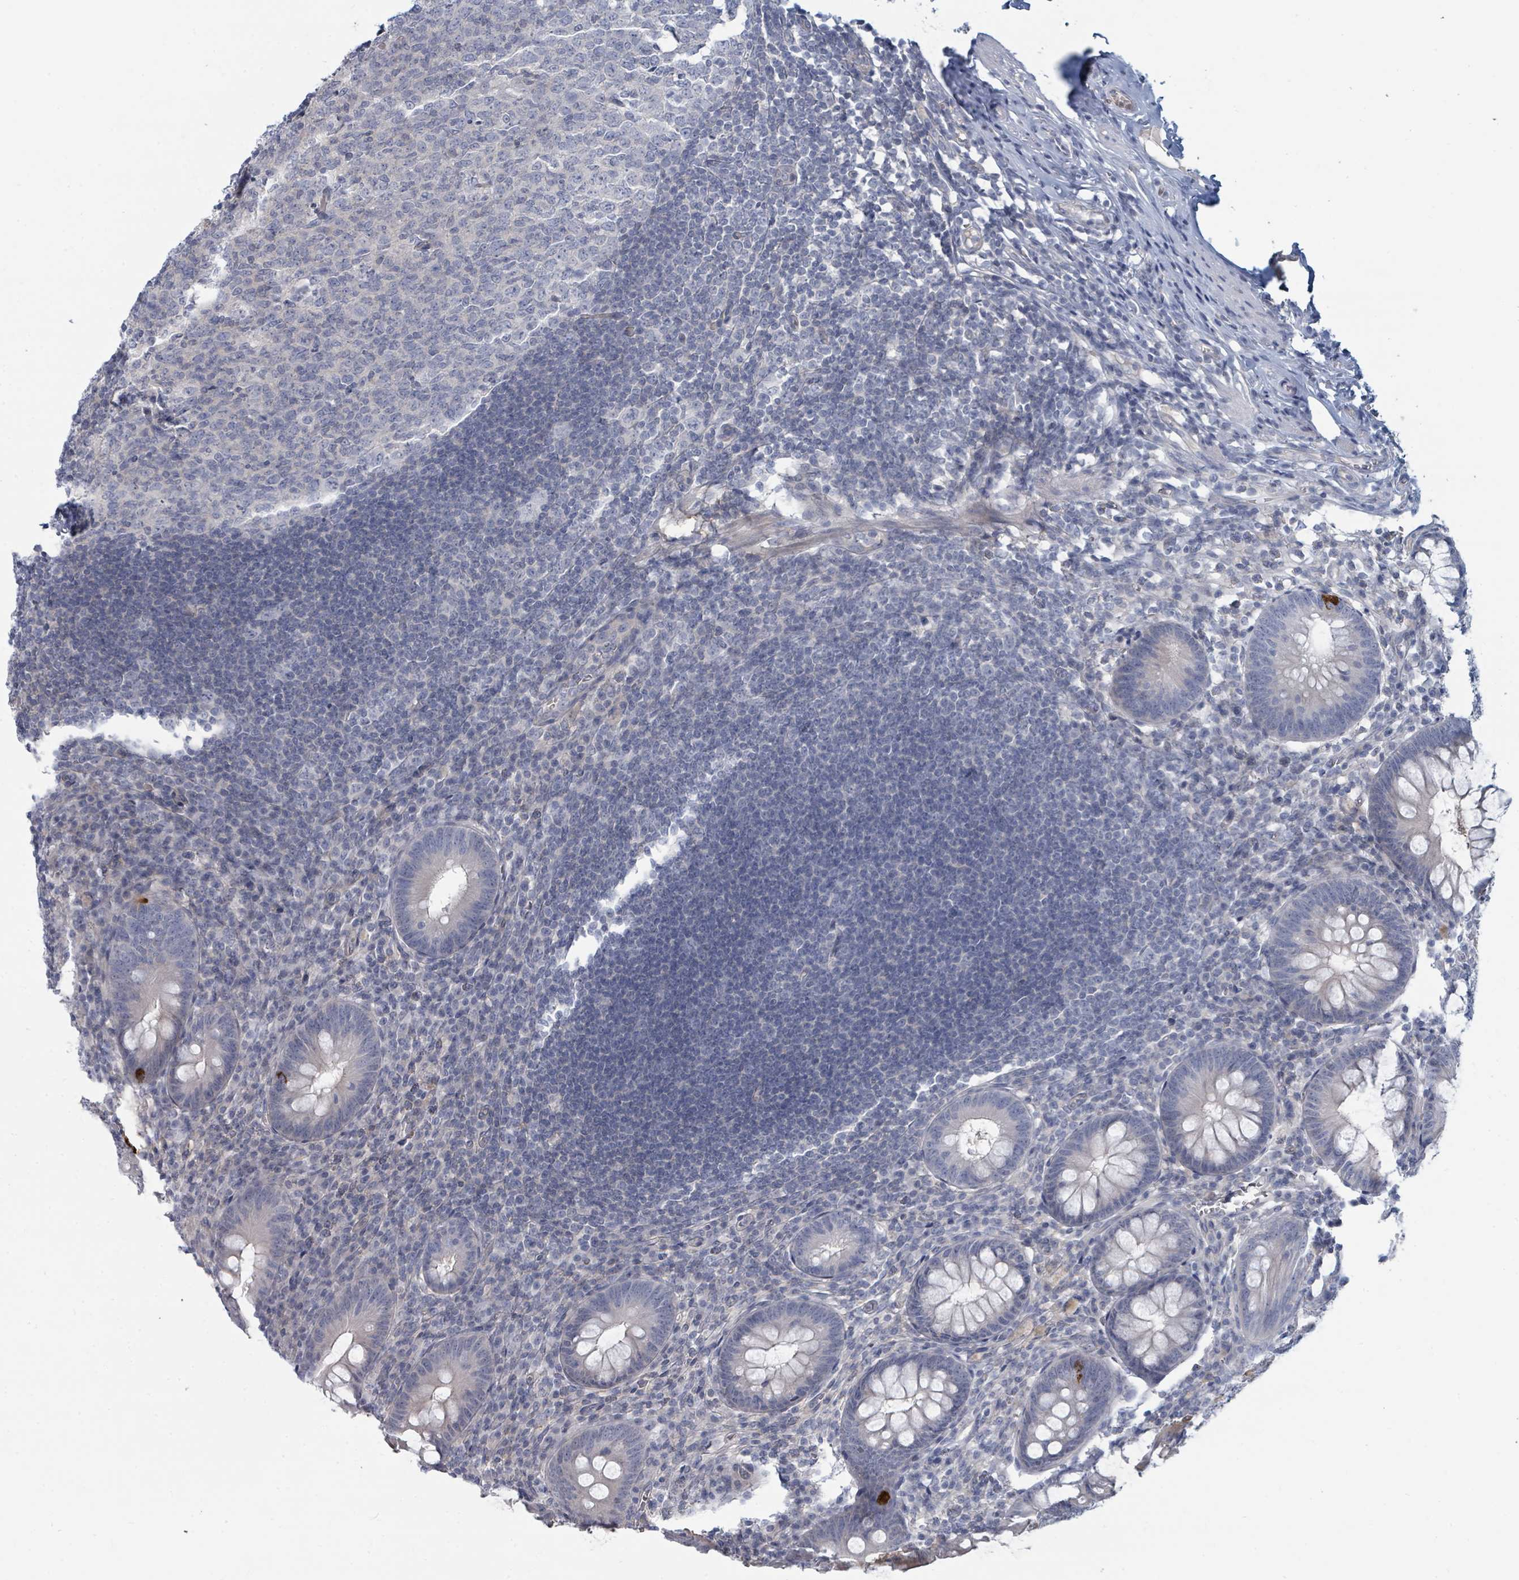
{"staining": {"intensity": "strong", "quantity": "<25%", "location": "cytoplasmic/membranous"}, "tissue": "appendix", "cell_type": "Glandular cells", "image_type": "normal", "snomed": [{"axis": "morphology", "description": "Normal tissue, NOS"}, {"axis": "topography", "description": "Appendix"}], "caption": "IHC photomicrograph of unremarkable appendix: human appendix stained using IHC exhibits medium levels of strong protein expression localized specifically in the cytoplasmic/membranous of glandular cells, appearing as a cytoplasmic/membranous brown color.", "gene": "SLC25A45", "patient": {"sex": "male", "age": 56}}